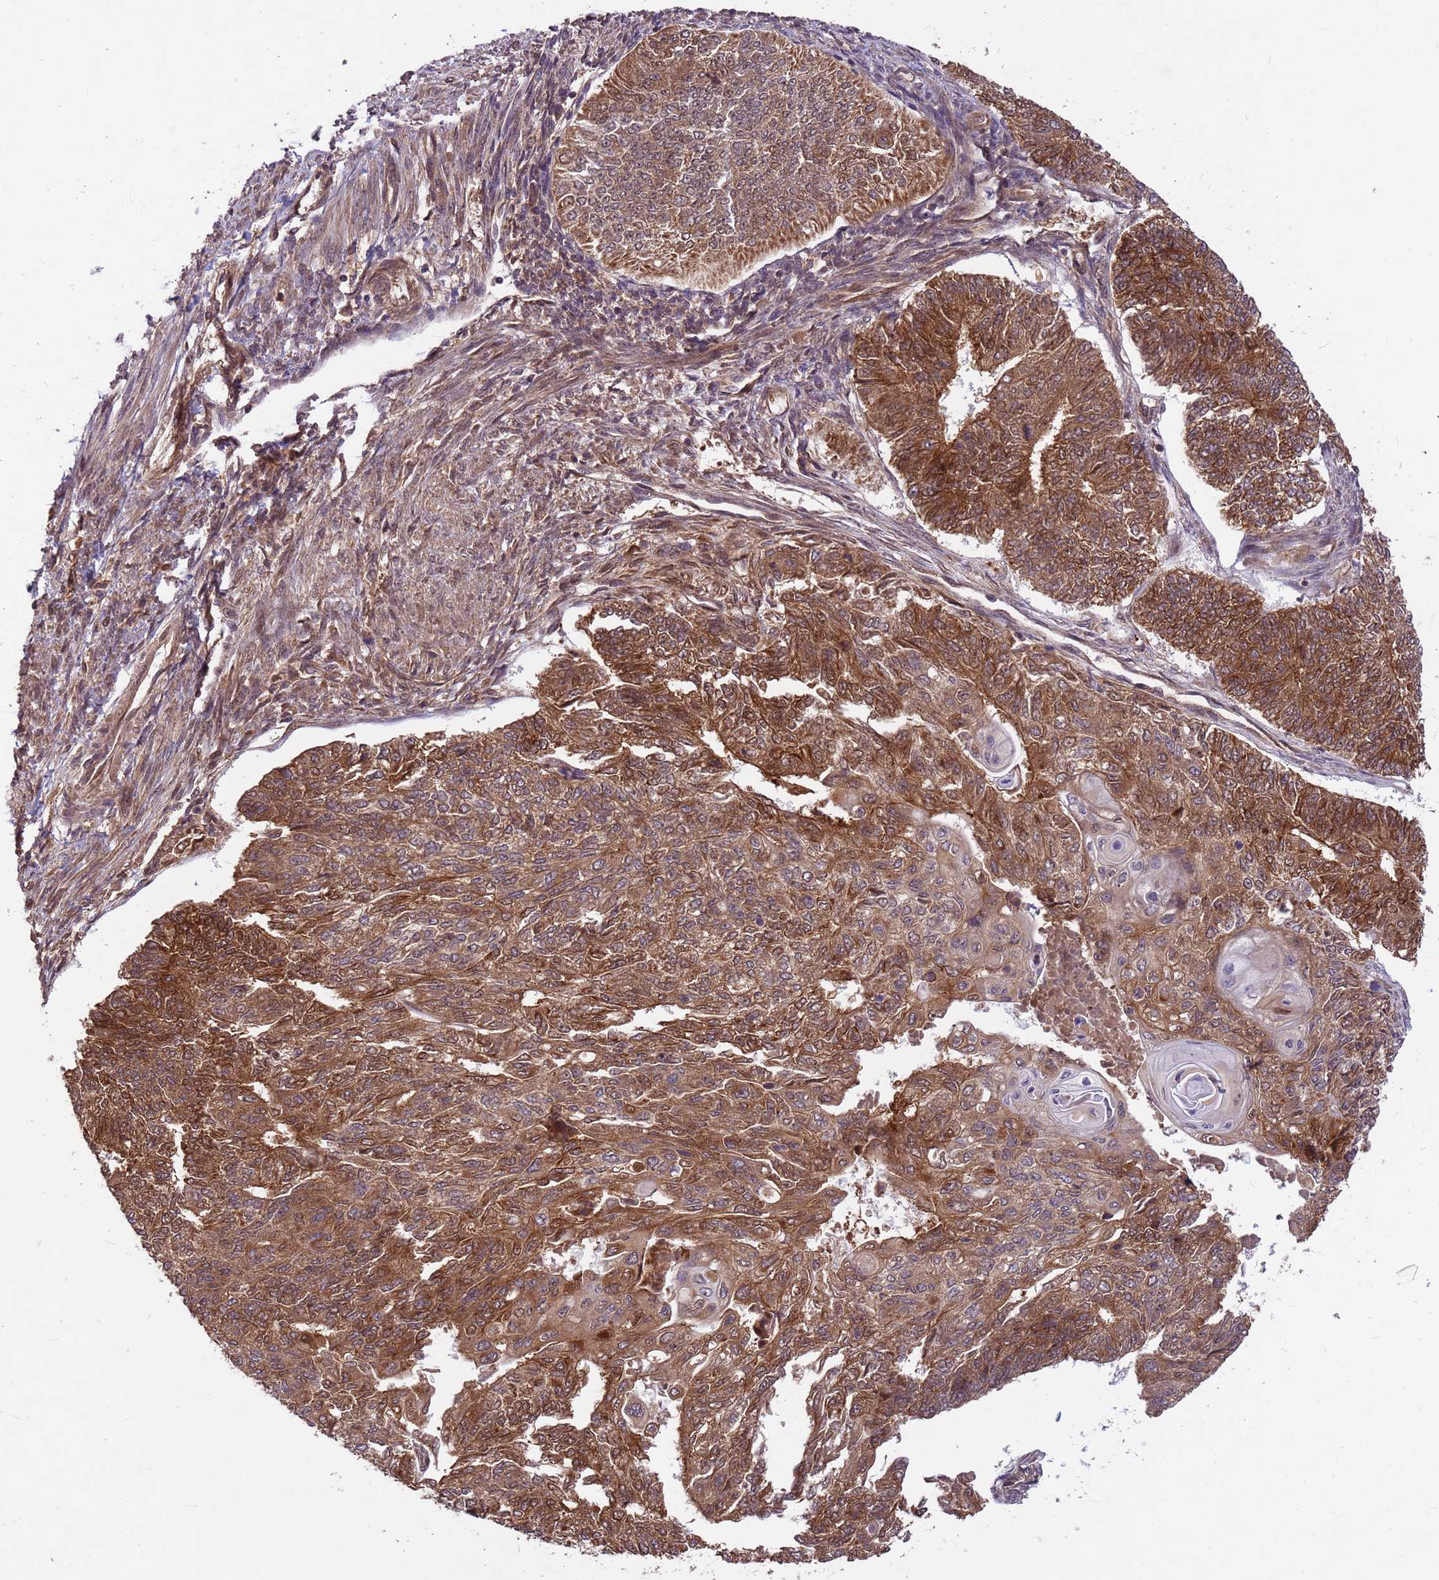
{"staining": {"intensity": "strong", "quantity": ">75%", "location": "cytoplasmic/membranous"}, "tissue": "endometrial cancer", "cell_type": "Tumor cells", "image_type": "cancer", "snomed": [{"axis": "morphology", "description": "Adenocarcinoma, NOS"}, {"axis": "topography", "description": "Endometrium"}], "caption": "Strong cytoplasmic/membranous staining is identified in about >75% of tumor cells in endometrial cancer.", "gene": "PPP2CB", "patient": {"sex": "female", "age": 32}}